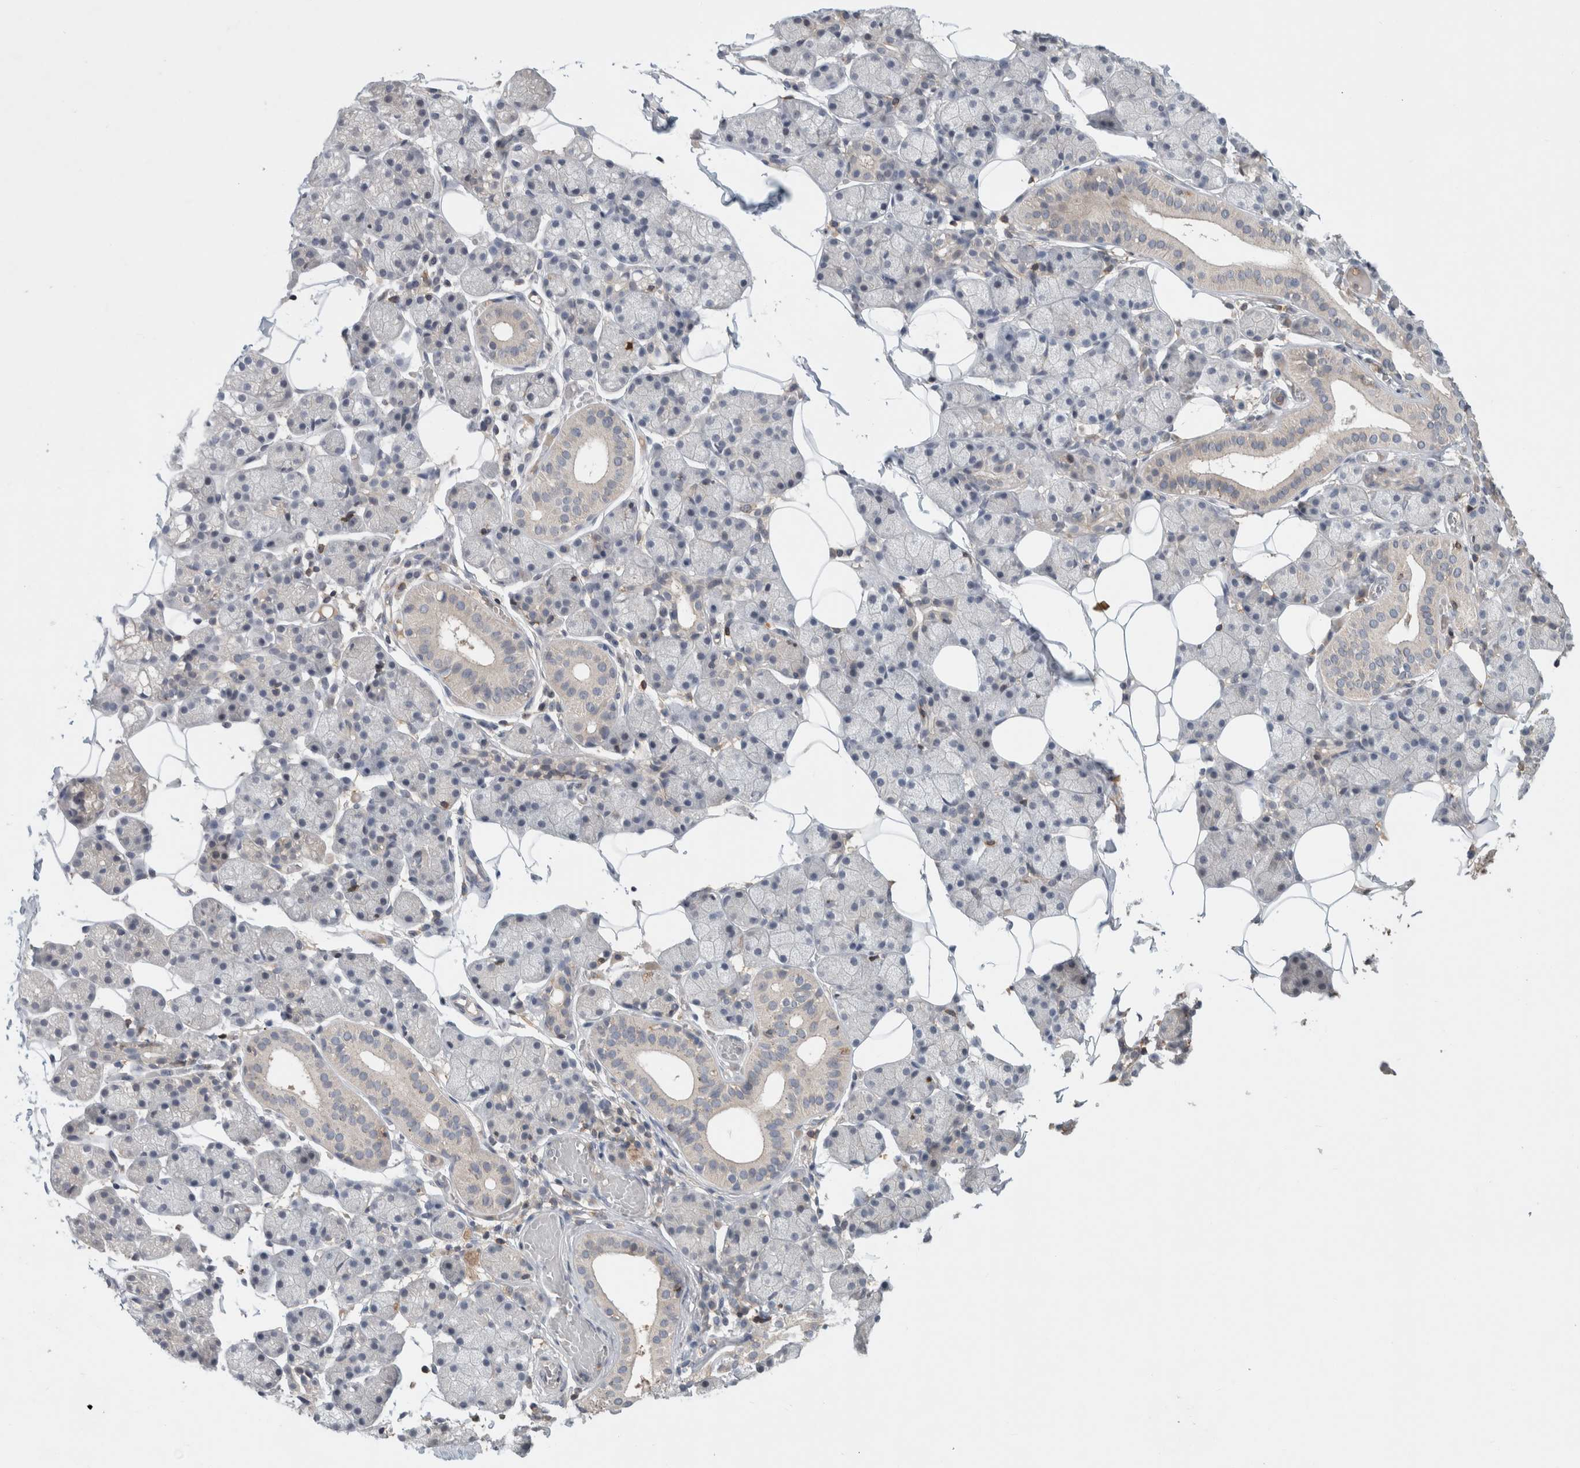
{"staining": {"intensity": "weak", "quantity": "<25%", "location": "cytoplasmic/membranous"}, "tissue": "salivary gland", "cell_type": "Glandular cells", "image_type": "normal", "snomed": [{"axis": "morphology", "description": "Normal tissue, NOS"}, {"axis": "topography", "description": "Salivary gland"}], "caption": "The photomicrograph reveals no staining of glandular cells in unremarkable salivary gland.", "gene": "GFRA2", "patient": {"sex": "female", "age": 33}}